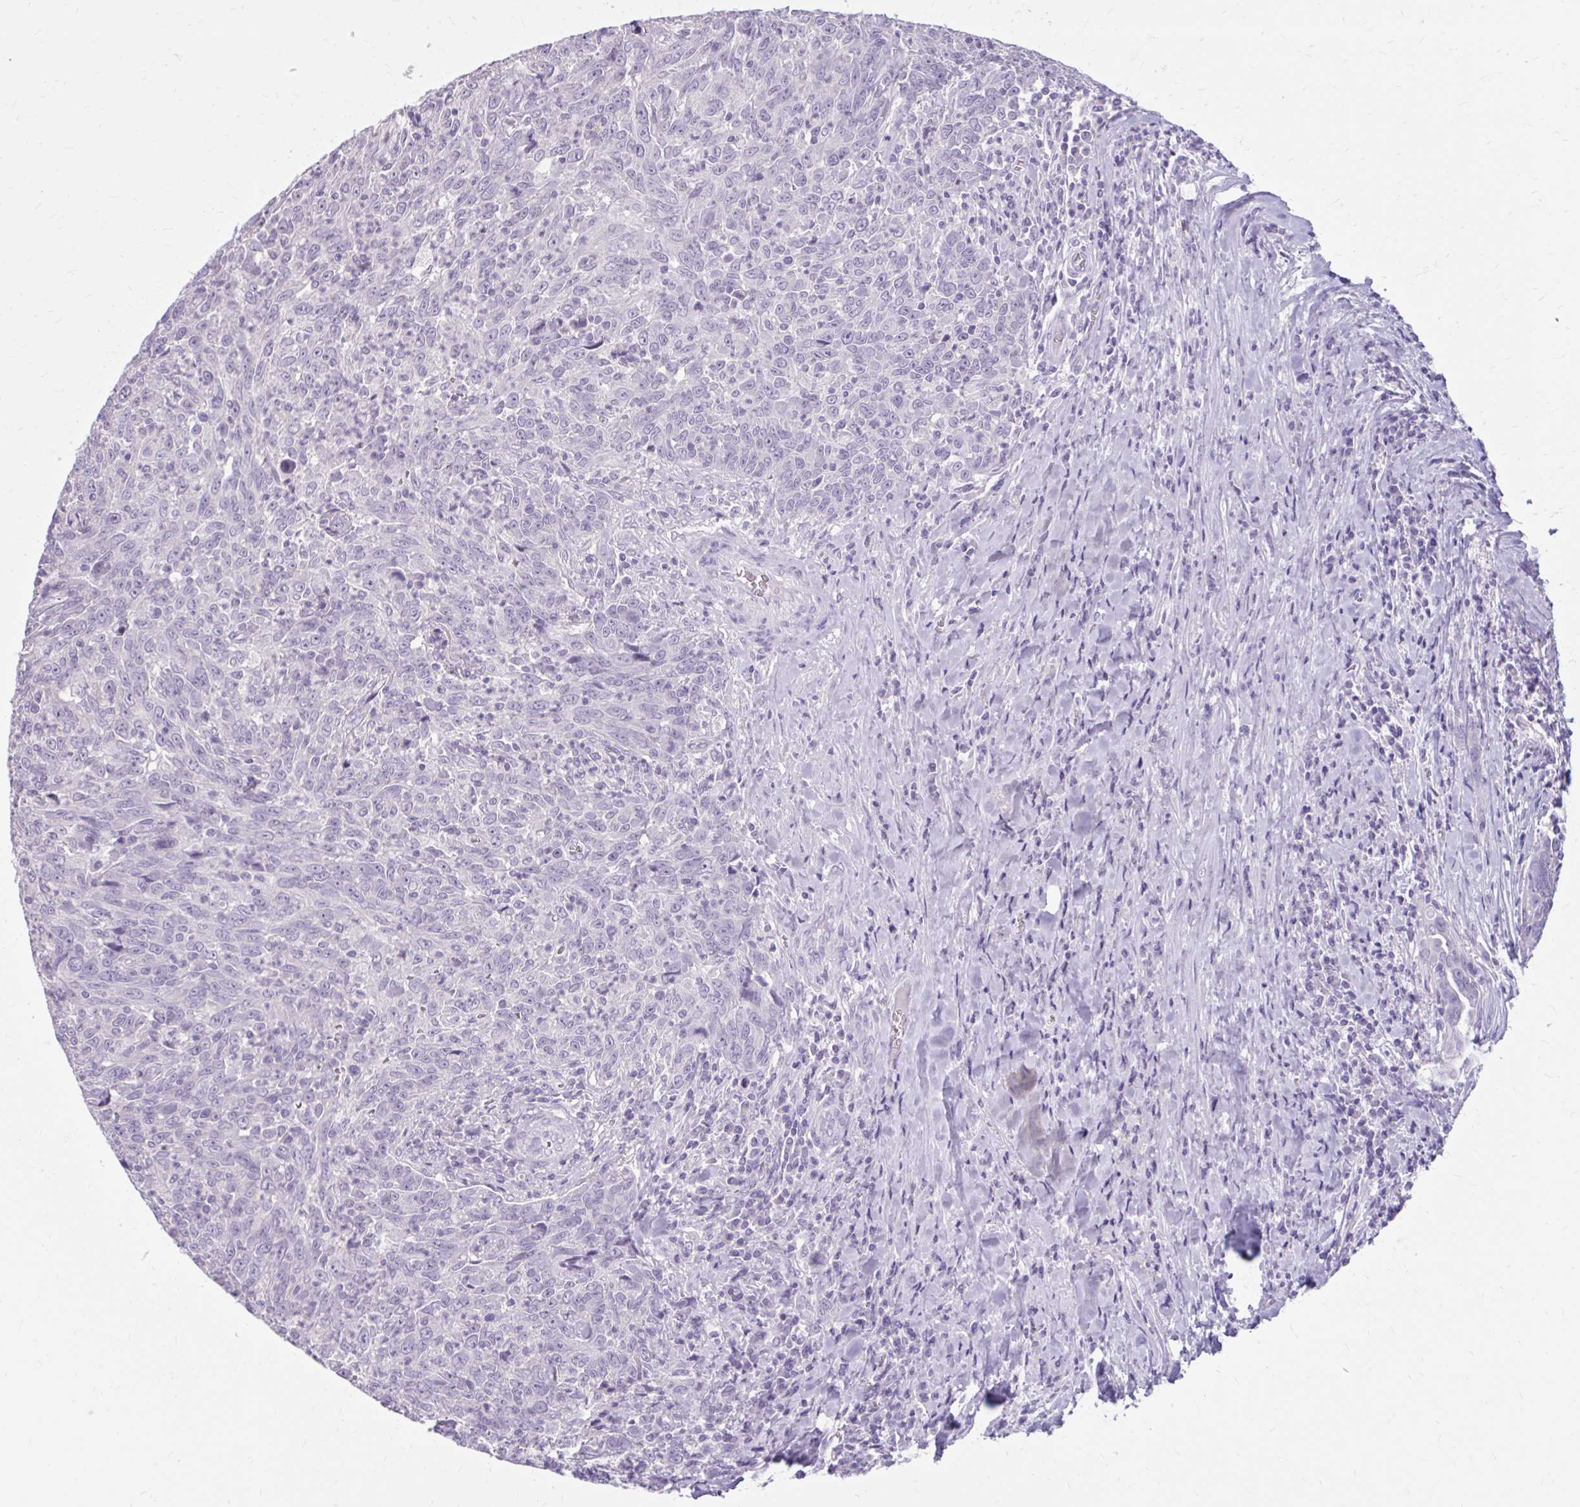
{"staining": {"intensity": "negative", "quantity": "none", "location": "none"}, "tissue": "breast cancer", "cell_type": "Tumor cells", "image_type": "cancer", "snomed": [{"axis": "morphology", "description": "Duct carcinoma"}, {"axis": "topography", "description": "Breast"}], "caption": "Immunohistochemistry (IHC) of intraductal carcinoma (breast) shows no staining in tumor cells. Nuclei are stained in blue.", "gene": "OR4B1", "patient": {"sex": "female", "age": 50}}